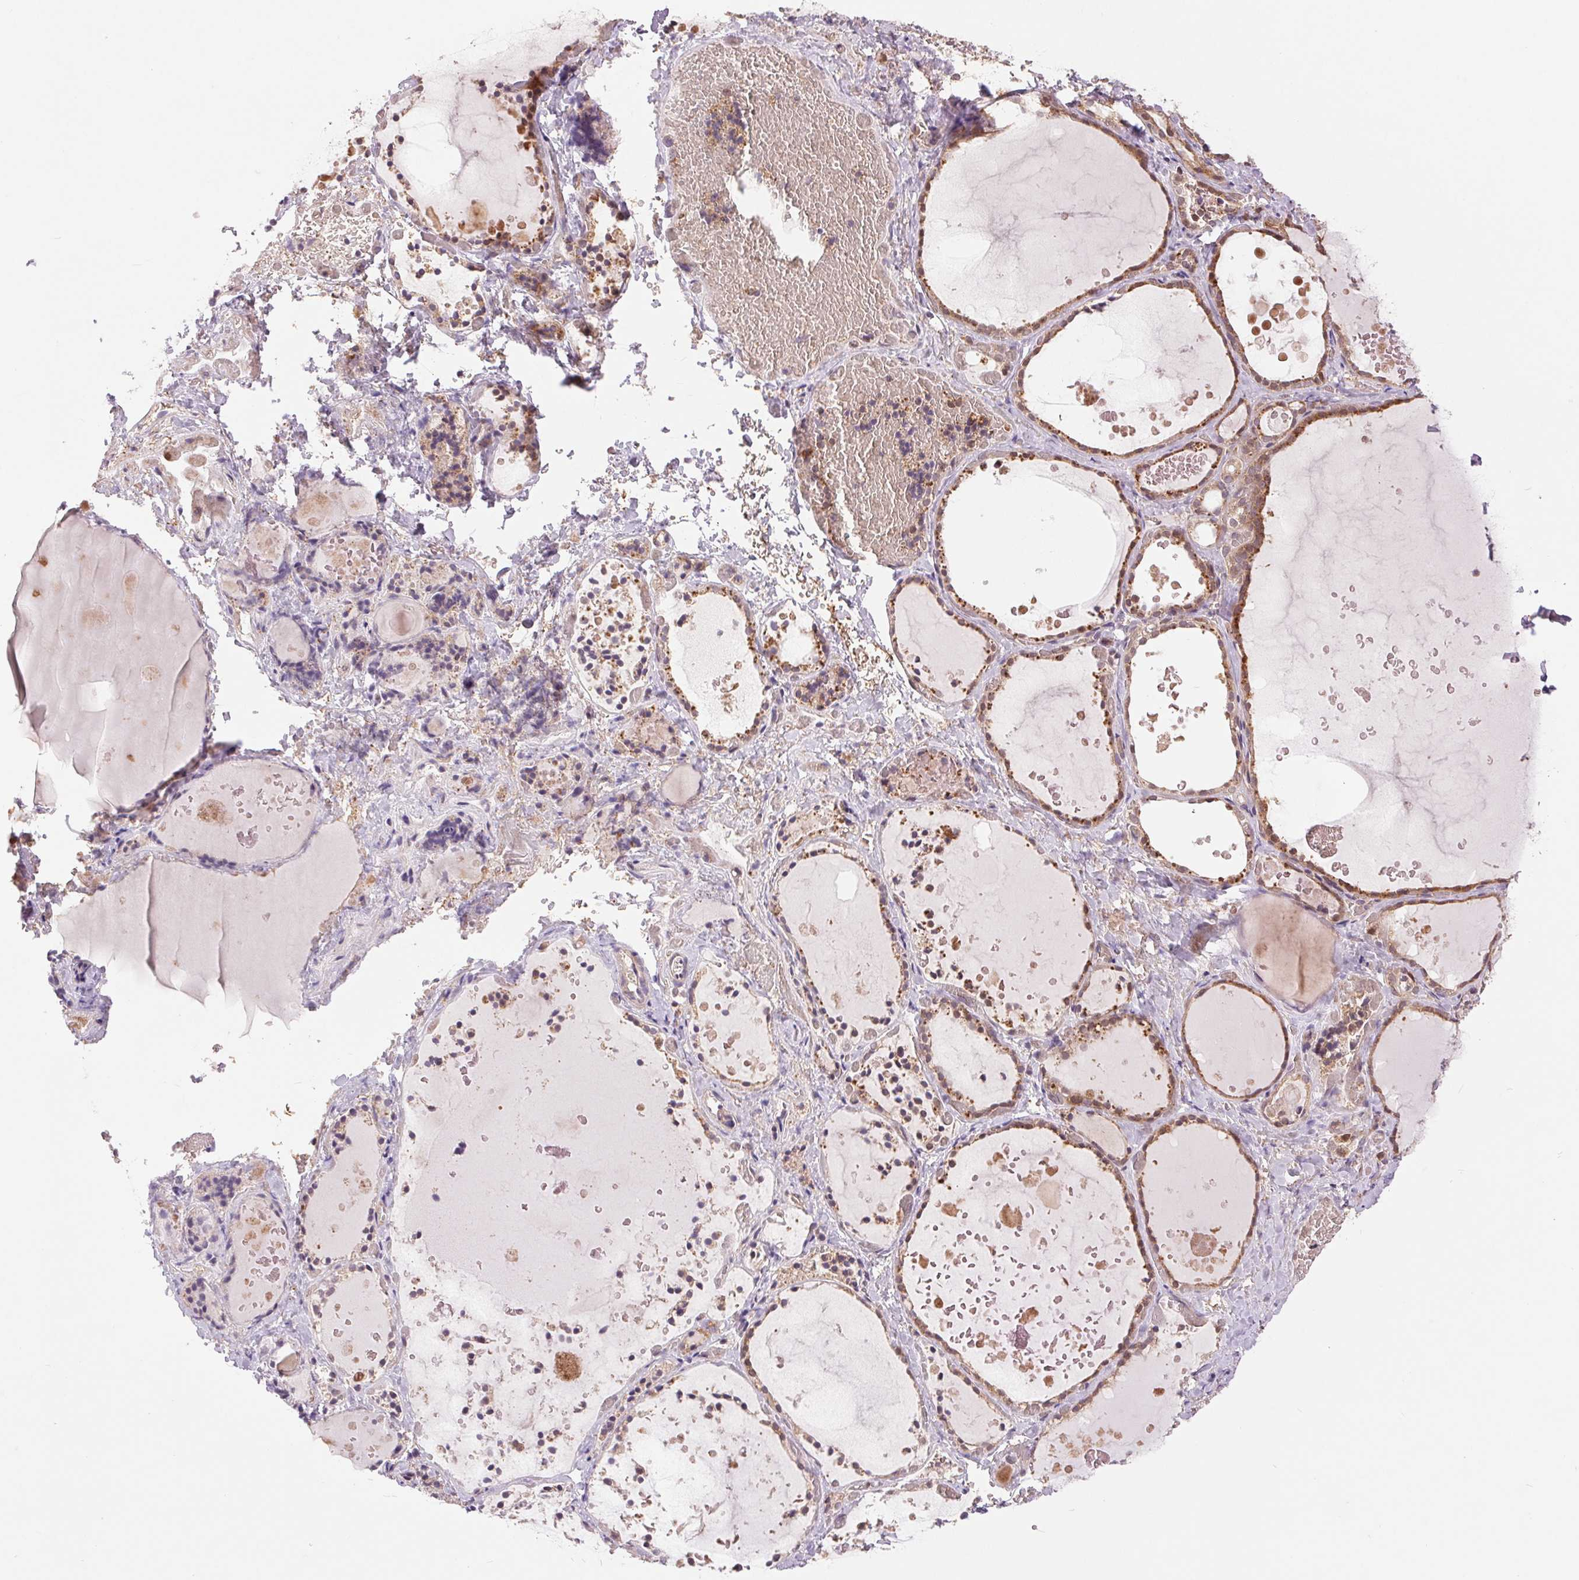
{"staining": {"intensity": "moderate", "quantity": ">75%", "location": "cytoplasmic/membranous,nuclear"}, "tissue": "thyroid gland", "cell_type": "Glandular cells", "image_type": "normal", "snomed": [{"axis": "morphology", "description": "Normal tissue, NOS"}, {"axis": "topography", "description": "Thyroid gland"}], "caption": "A high-resolution photomicrograph shows immunohistochemistry (IHC) staining of normal thyroid gland, which demonstrates moderate cytoplasmic/membranous,nuclear expression in about >75% of glandular cells. Using DAB (3,3'-diaminobenzidine) (brown) and hematoxylin (blue) stains, captured at high magnification using brightfield microscopy.", "gene": "BTF3L4", "patient": {"sex": "female", "age": 56}}